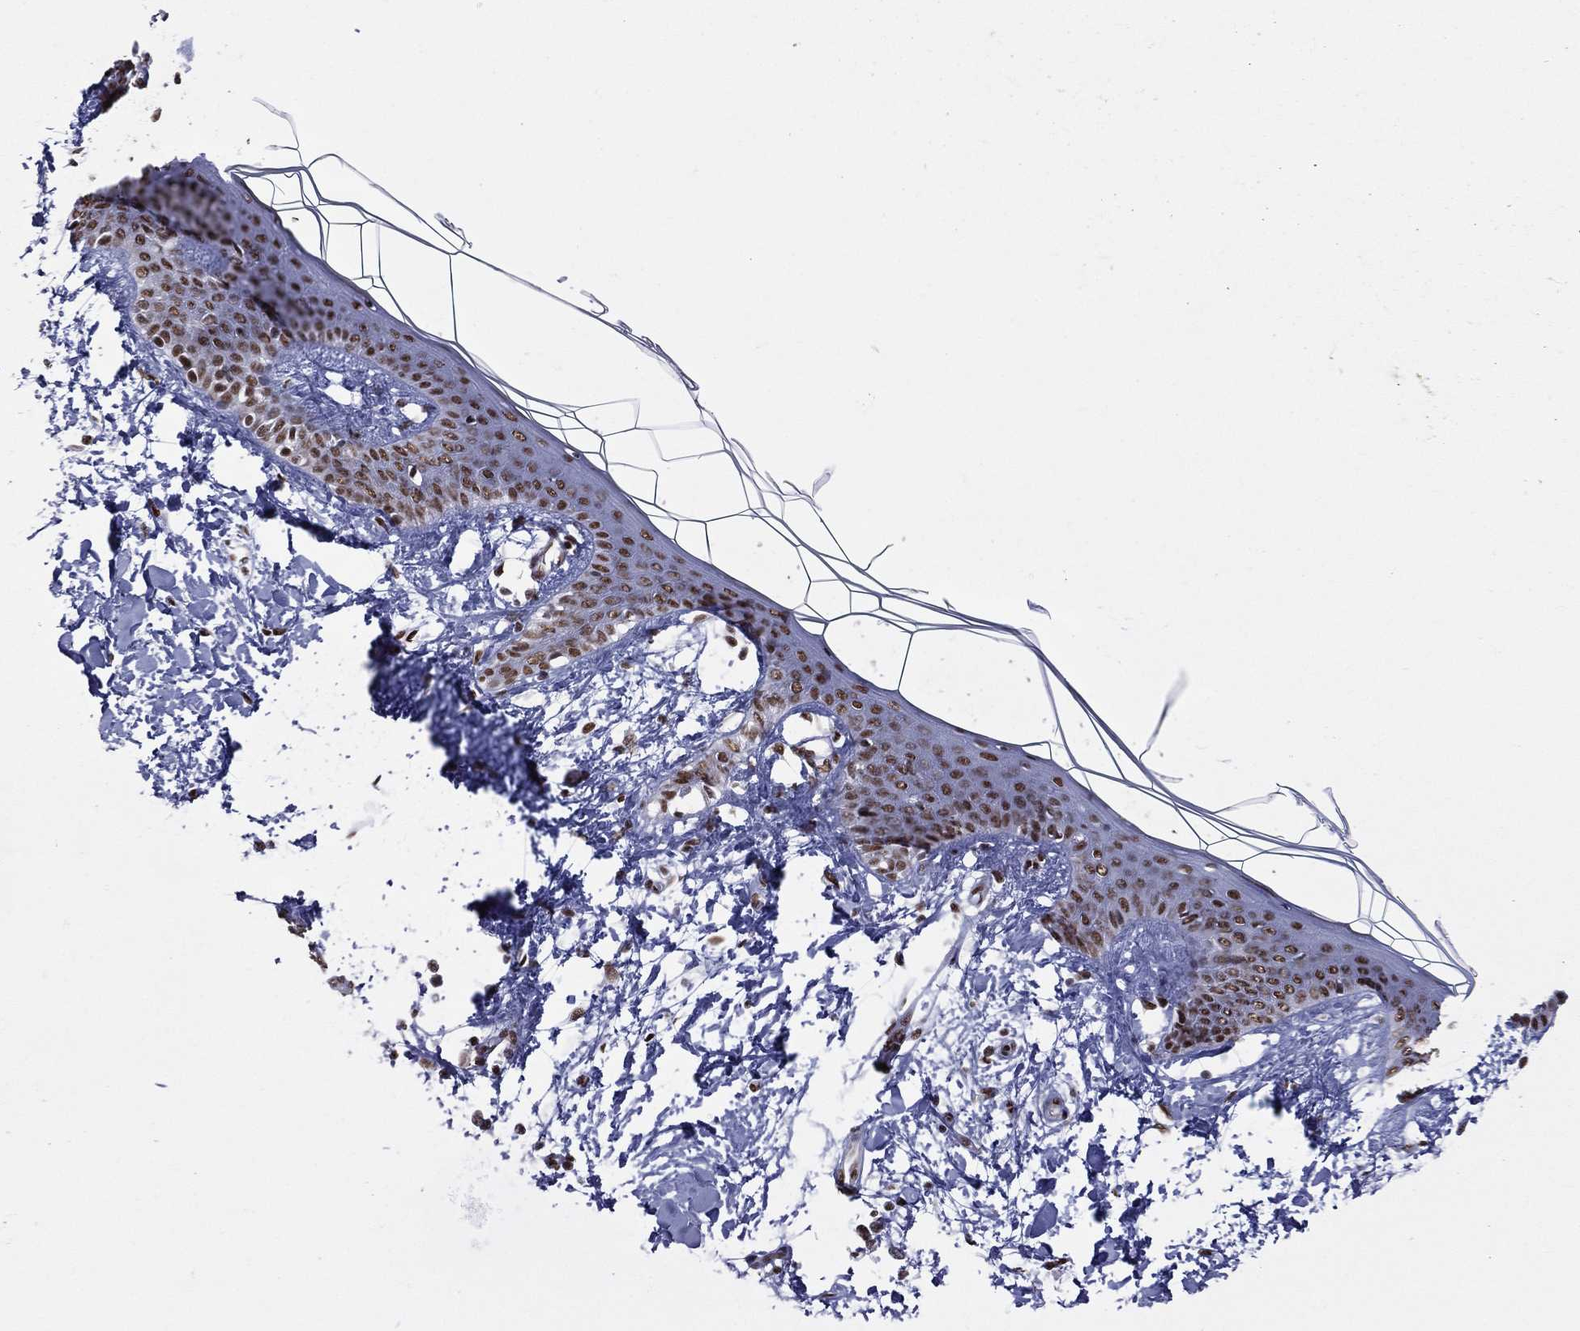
{"staining": {"intensity": "moderate", "quantity": "<25%", "location": "nuclear"}, "tissue": "skin", "cell_type": "Fibroblasts", "image_type": "normal", "snomed": [{"axis": "morphology", "description": "Normal tissue, NOS"}, {"axis": "topography", "description": "Skin"}], "caption": "Protein analysis of benign skin shows moderate nuclear expression in about <25% of fibroblasts.", "gene": "ZNF7", "patient": {"sex": "female", "age": 34}}